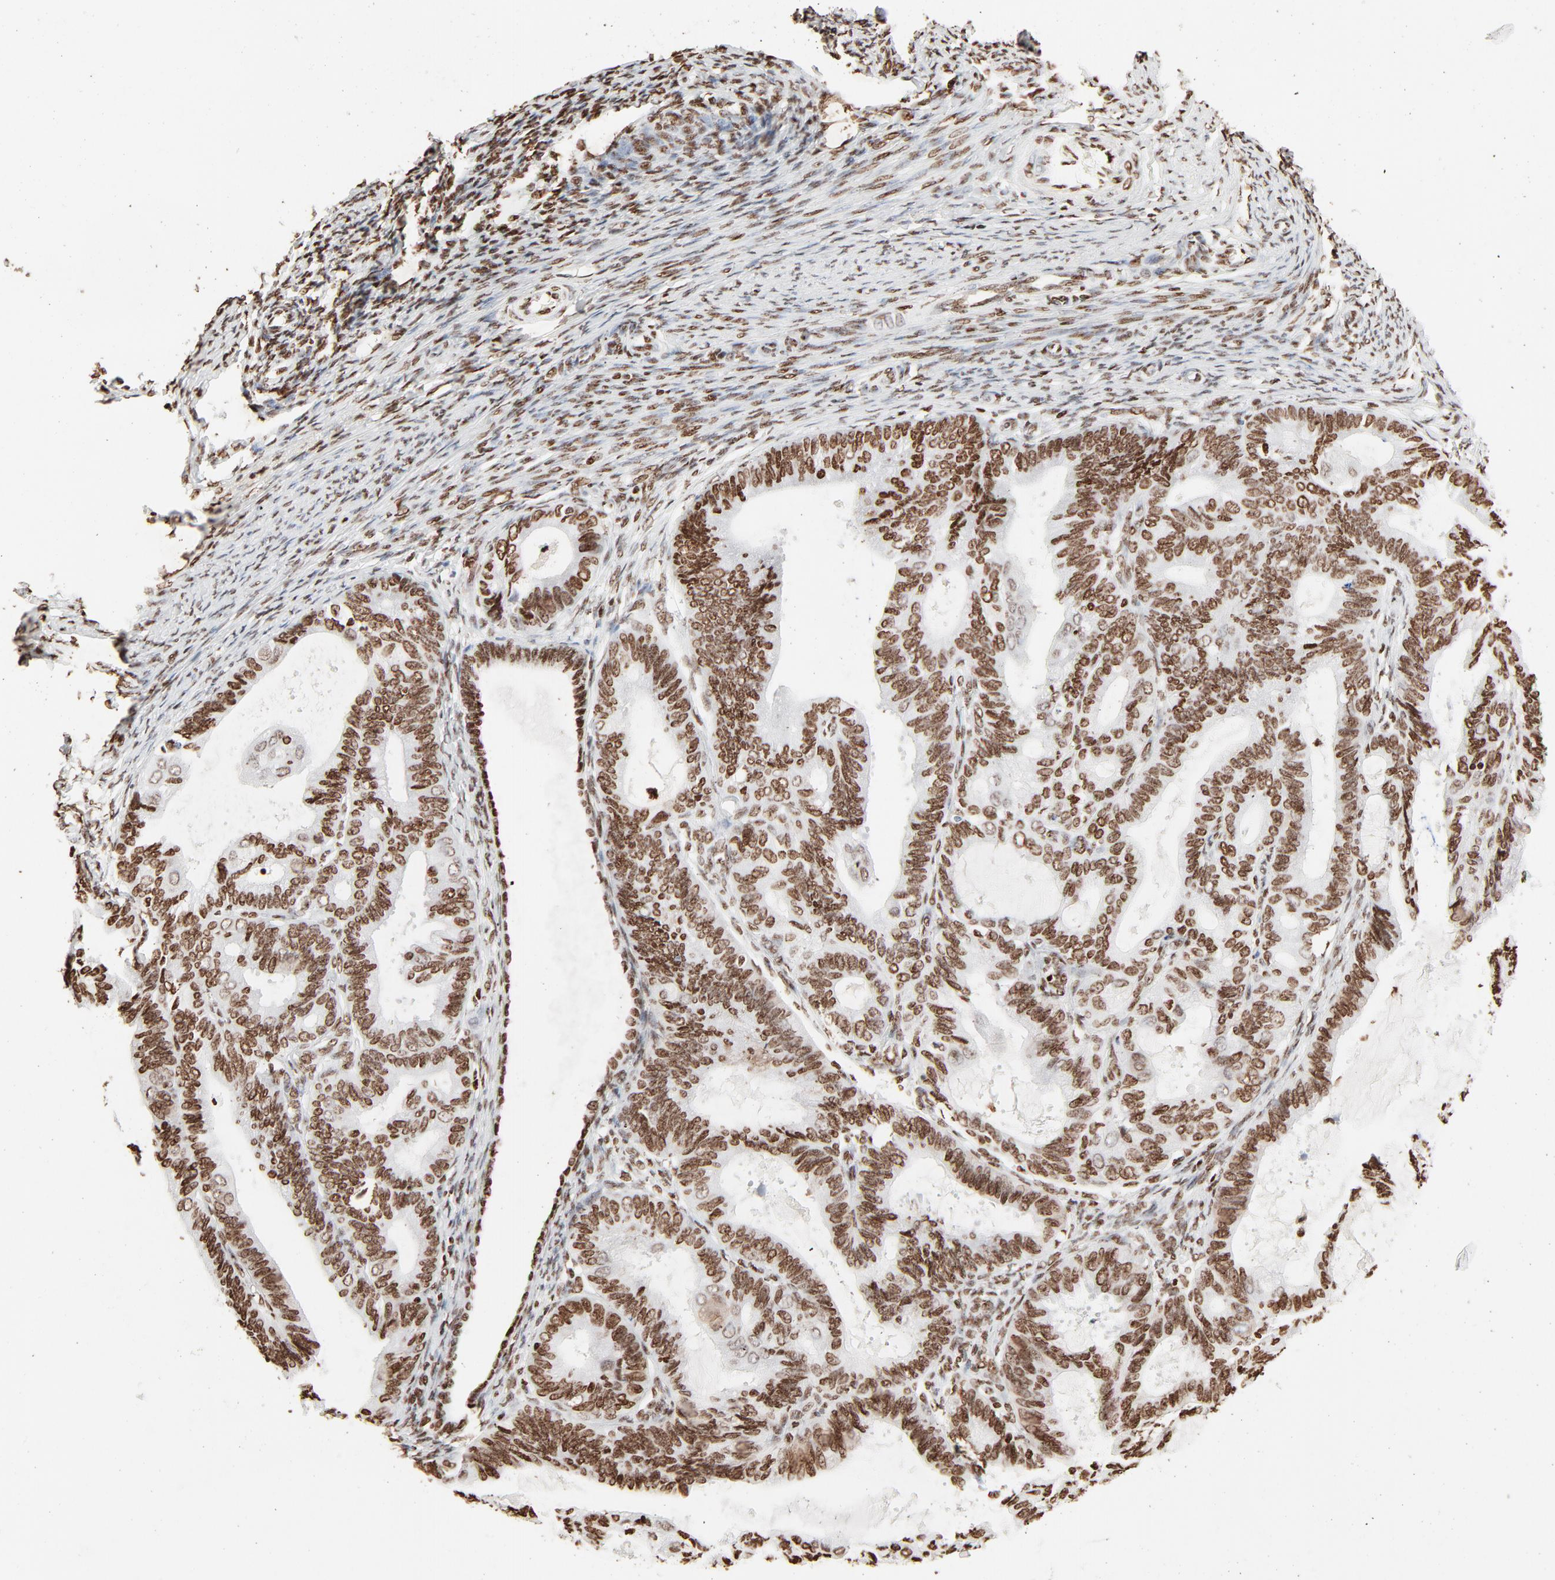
{"staining": {"intensity": "moderate", "quantity": ">75%", "location": "nuclear"}, "tissue": "endometrial cancer", "cell_type": "Tumor cells", "image_type": "cancer", "snomed": [{"axis": "morphology", "description": "Adenocarcinoma, NOS"}, {"axis": "topography", "description": "Endometrium"}], "caption": "Endometrial cancer stained with DAB immunohistochemistry displays medium levels of moderate nuclear expression in about >75% of tumor cells.", "gene": "HMGB2", "patient": {"sex": "female", "age": 63}}